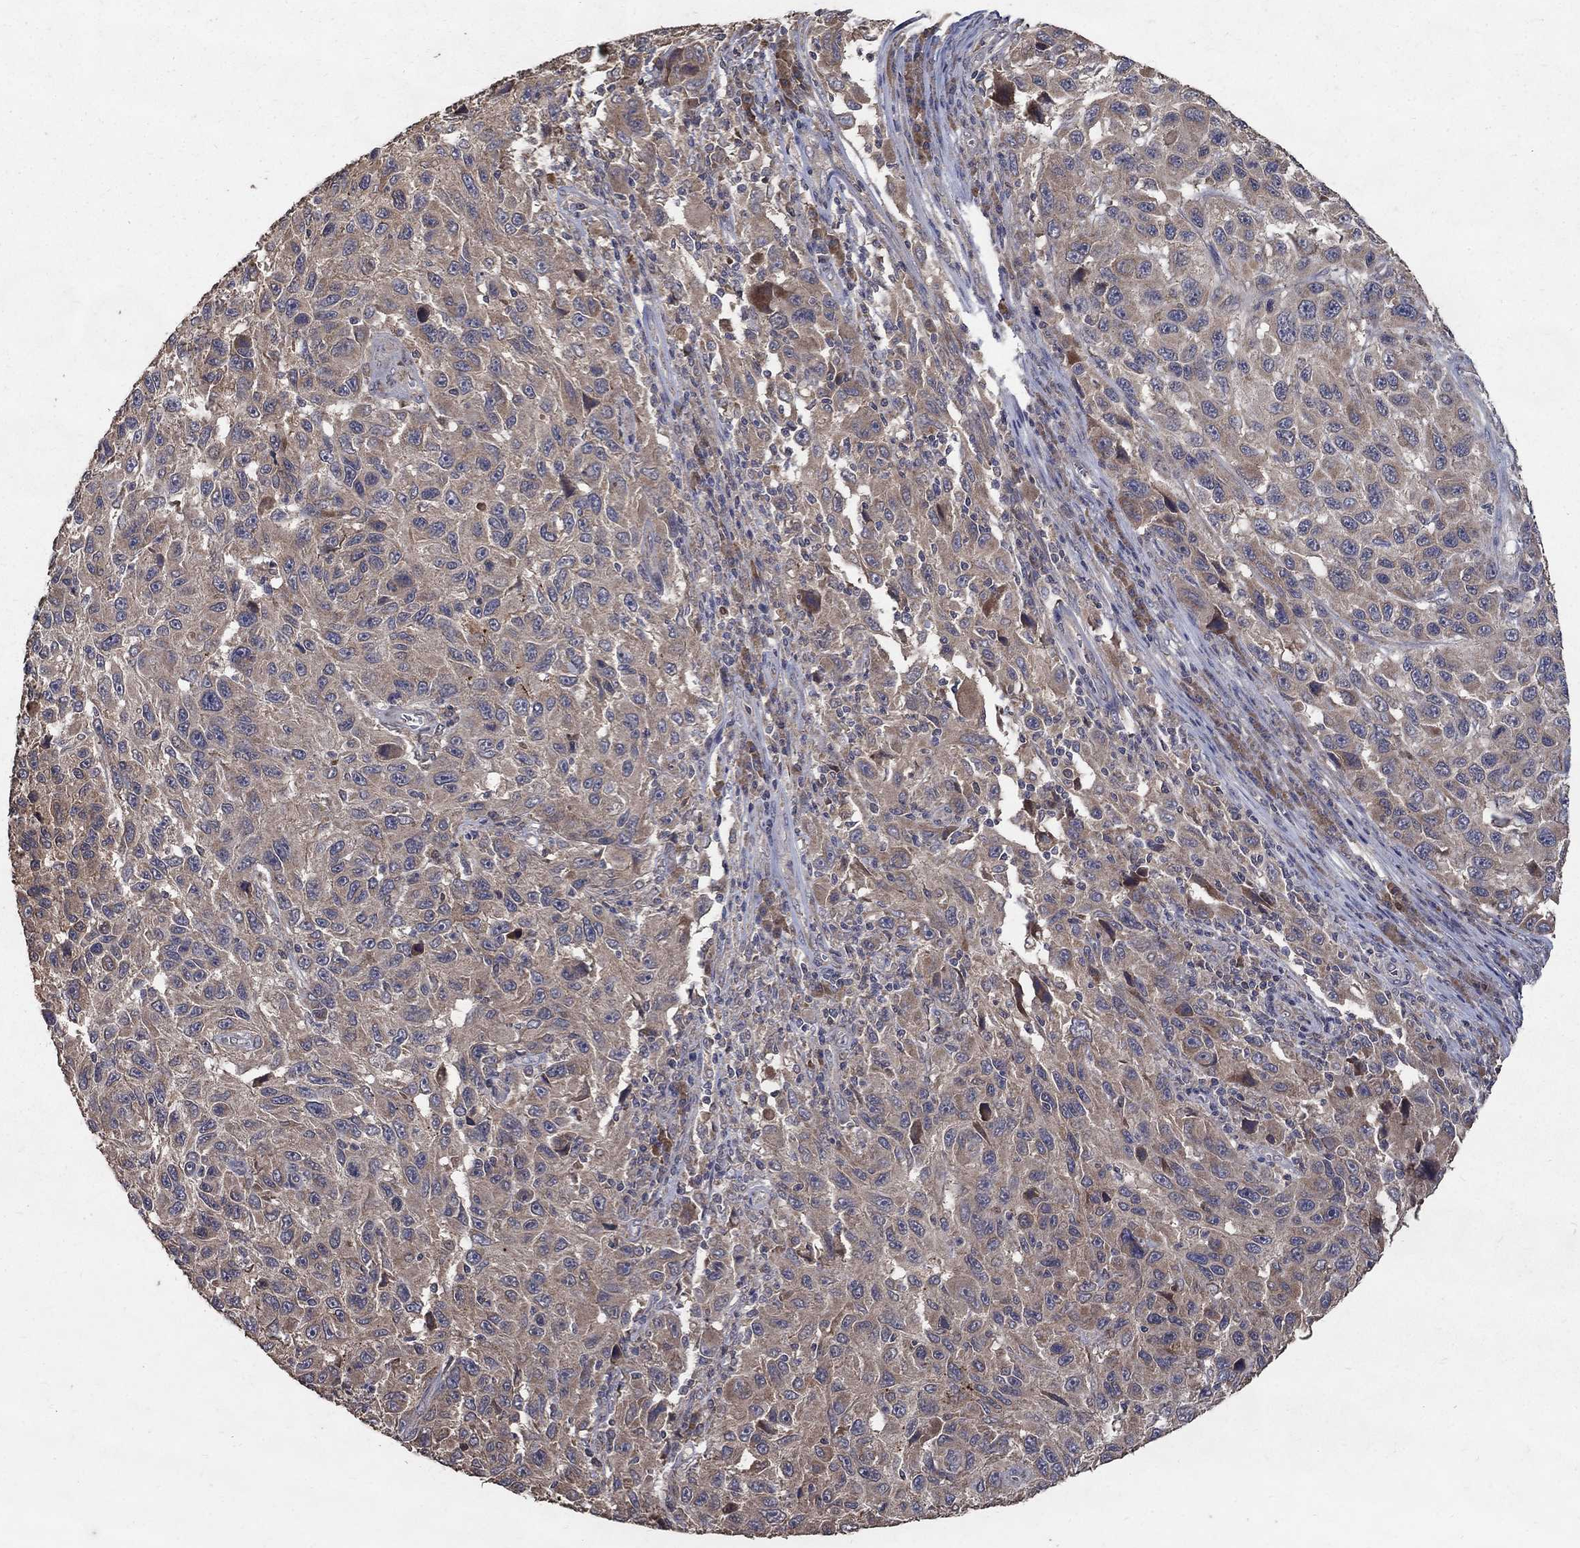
{"staining": {"intensity": "moderate", "quantity": "25%-75%", "location": "cytoplasmic/membranous"}, "tissue": "melanoma", "cell_type": "Tumor cells", "image_type": "cancer", "snomed": [{"axis": "morphology", "description": "Malignant melanoma, NOS"}, {"axis": "topography", "description": "Skin"}], "caption": "Approximately 25%-75% of tumor cells in malignant melanoma display moderate cytoplasmic/membranous protein expression as visualized by brown immunohistochemical staining.", "gene": "C17orf75", "patient": {"sex": "male", "age": 53}}